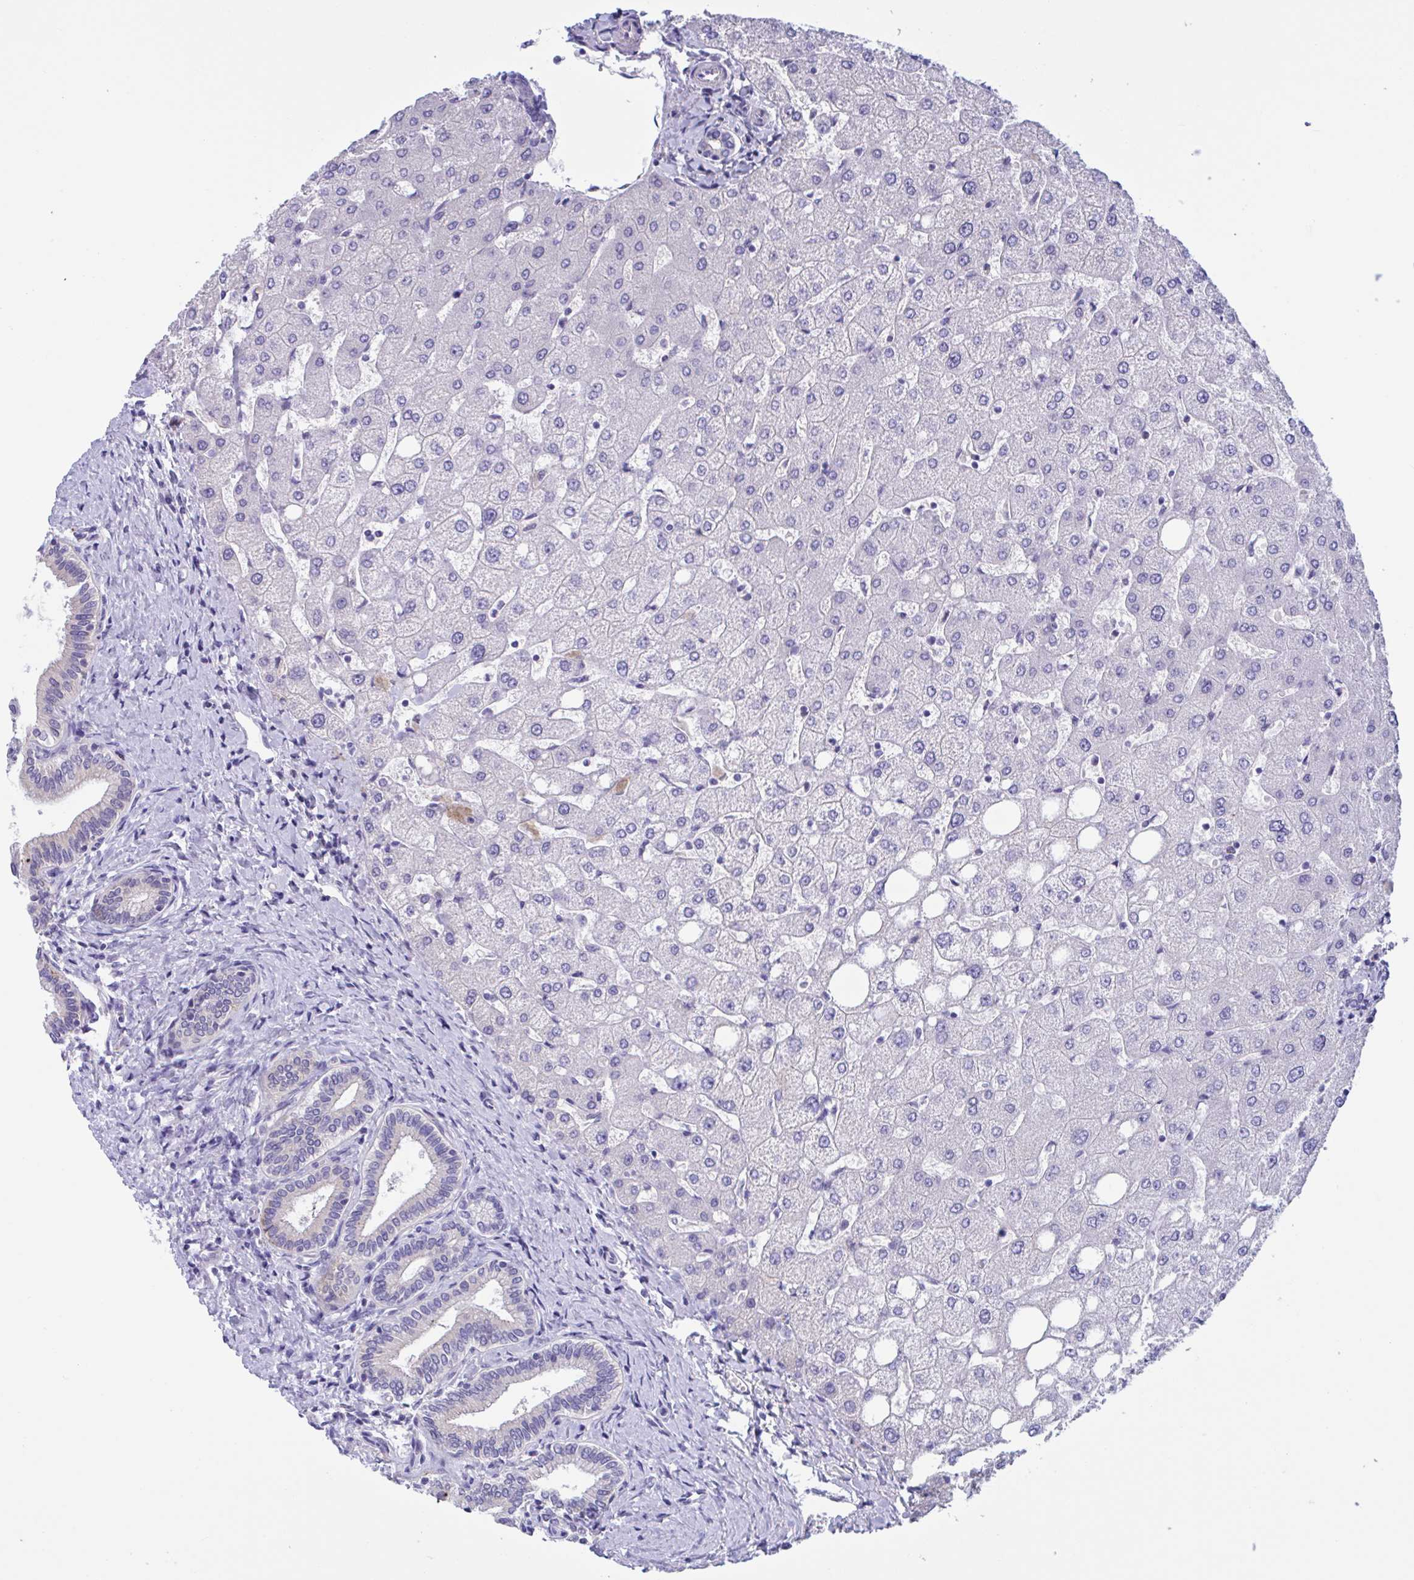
{"staining": {"intensity": "negative", "quantity": "none", "location": "none"}, "tissue": "liver", "cell_type": "Cholangiocytes", "image_type": "normal", "snomed": [{"axis": "morphology", "description": "Normal tissue, NOS"}, {"axis": "topography", "description": "Liver"}], "caption": "Cholangiocytes show no significant protein expression in normal liver. (DAB (3,3'-diaminobenzidine) immunohistochemistry with hematoxylin counter stain).", "gene": "MS4A14", "patient": {"sex": "female", "age": 54}}